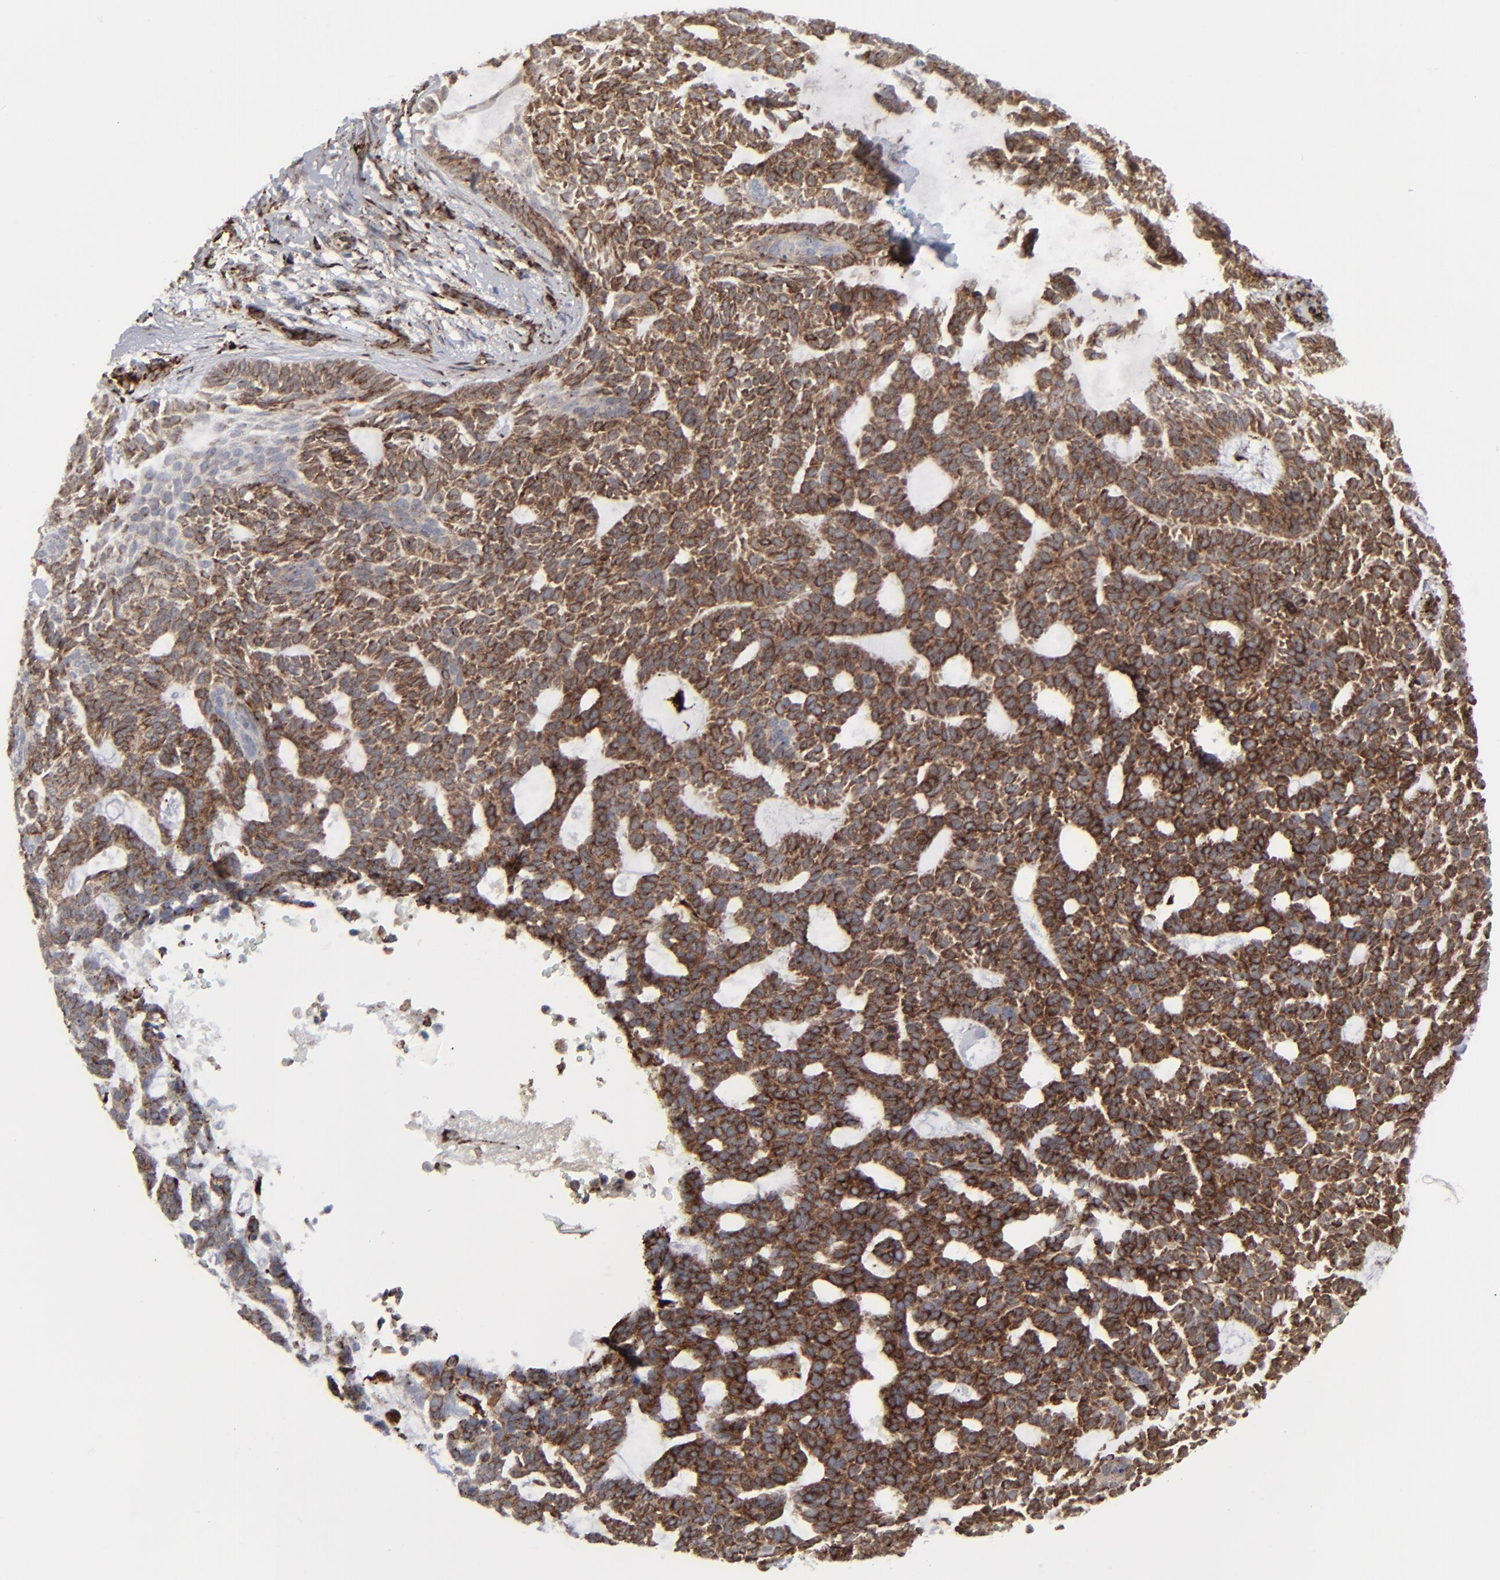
{"staining": {"intensity": "strong", "quantity": ">75%", "location": "nuclear"}, "tissue": "skin cancer", "cell_type": "Tumor cells", "image_type": "cancer", "snomed": [{"axis": "morphology", "description": "Basal cell carcinoma"}, {"axis": "topography", "description": "Skin"}], "caption": "There is high levels of strong nuclear positivity in tumor cells of skin cancer, as demonstrated by immunohistochemical staining (brown color).", "gene": "SPARC", "patient": {"sex": "male", "age": 75}}